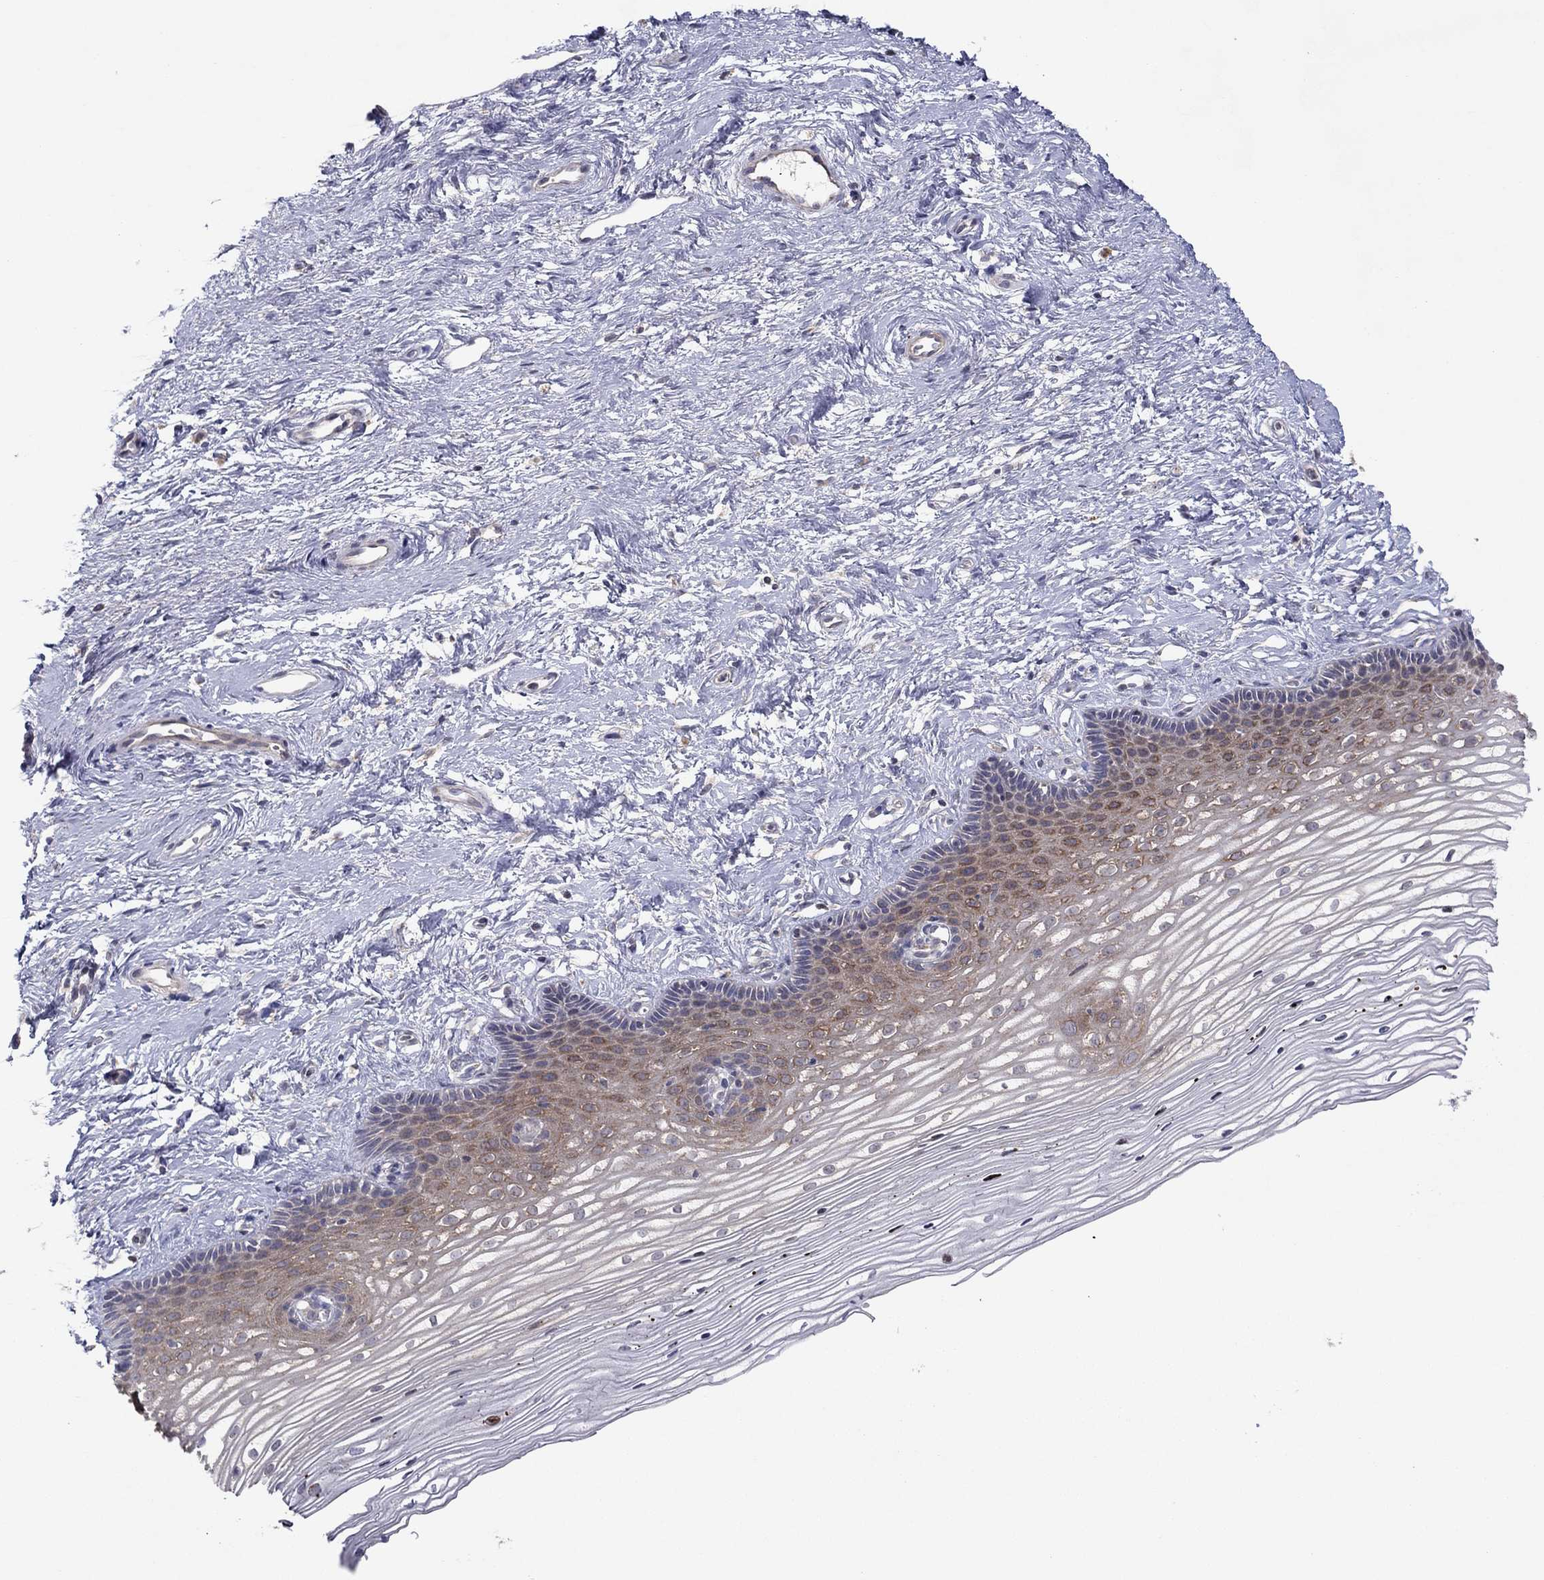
{"staining": {"intensity": "strong", "quantity": ">75%", "location": "cytoplasmic/membranous"}, "tissue": "cervix", "cell_type": "Glandular cells", "image_type": "normal", "snomed": [{"axis": "morphology", "description": "Normal tissue, NOS"}, {"axis": "topography", "description": "Cervix"}], "caption": "Immunohistochemistry image of normal cervix: cervix stained using immunohistochemistry (IHC) reveals high levels of strong protein expression localized specifically in the cytoplasmic/membranous of glandular cells, appearing as a cytoplasmic/membranous brown color.", "gene": "CRACDL", "patient": {"sex": "female", "age": 40}}